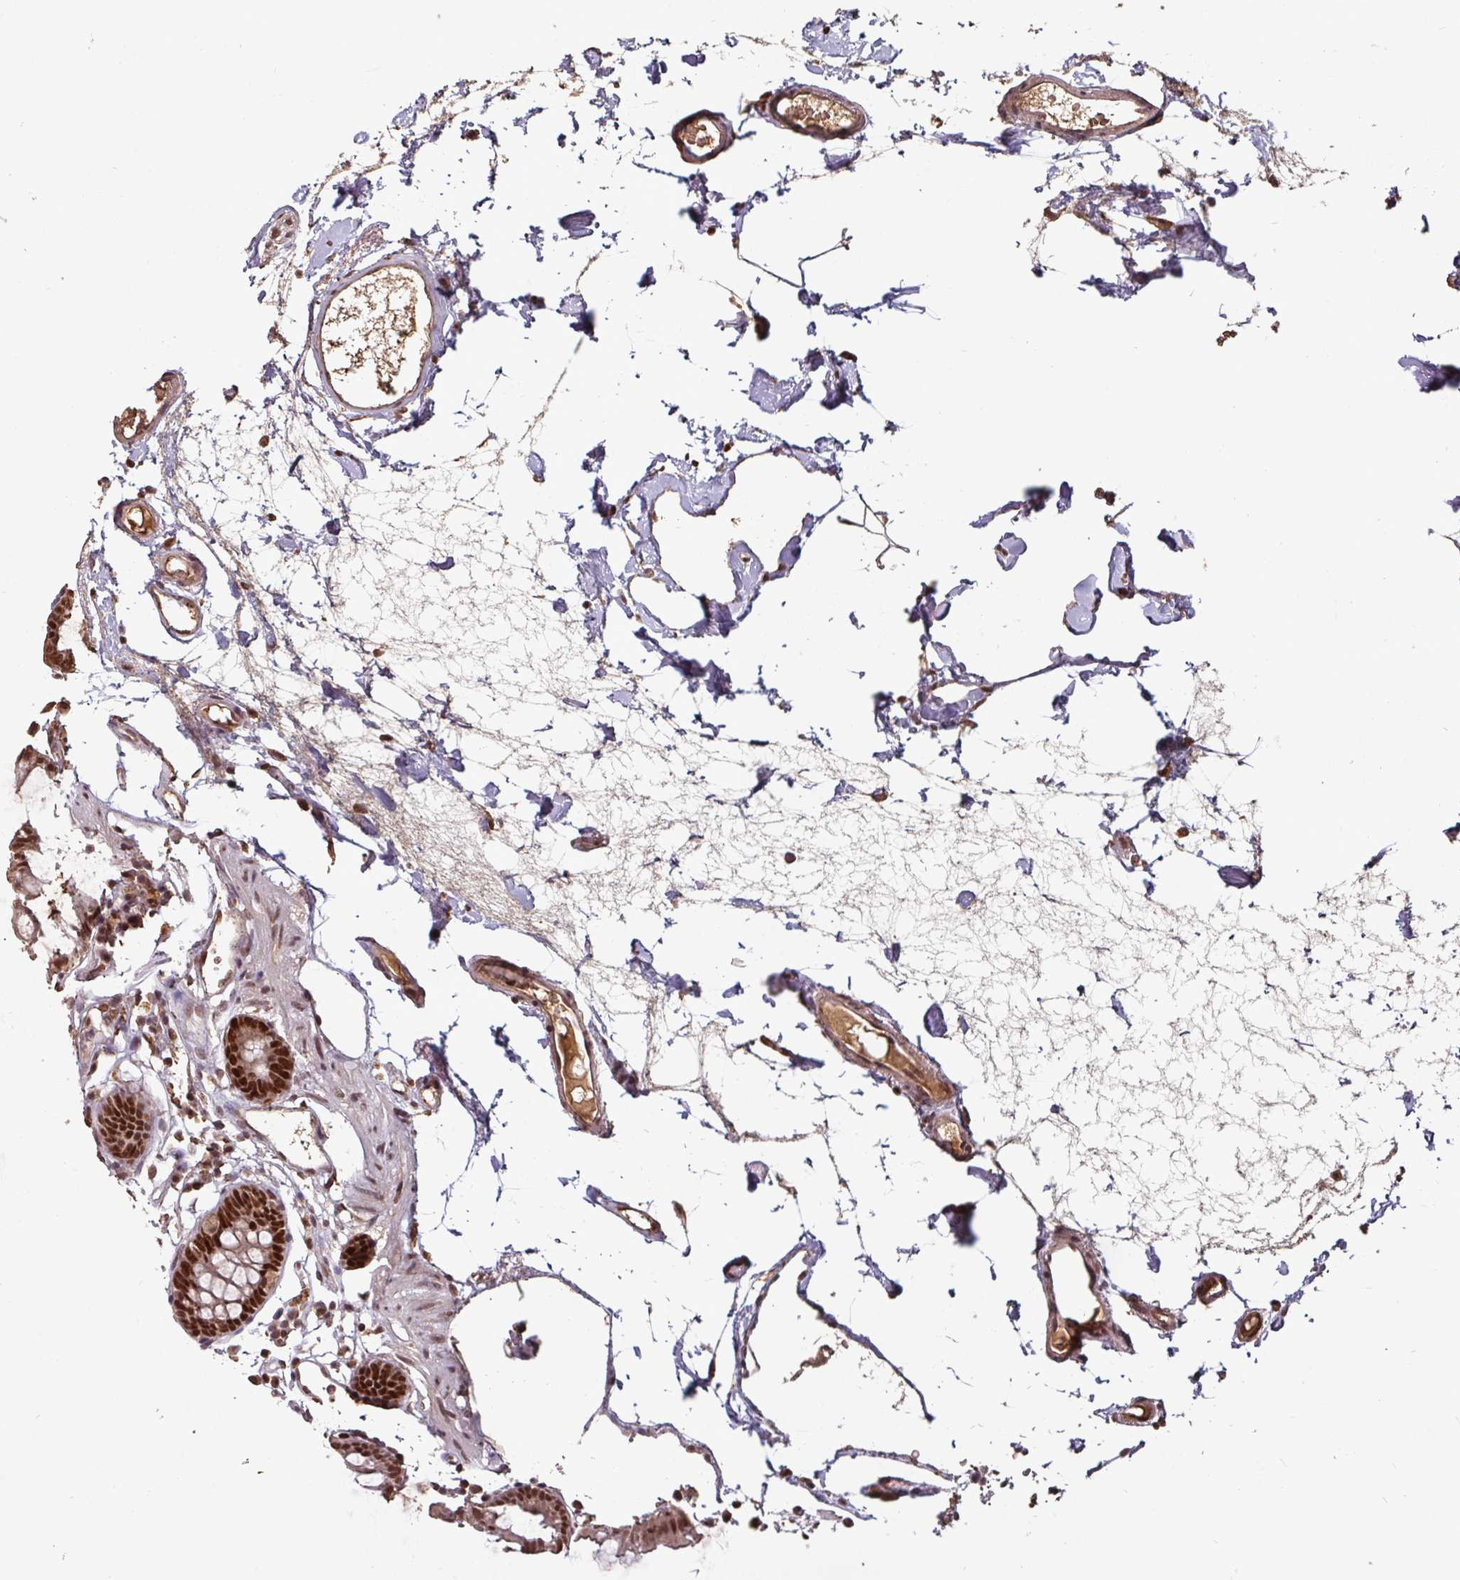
{"staining": {"intensity": "moderate", "quantity": ">75%", "location": "cytoplasmic/membranous,nuclear"}, "tissue": "colon", "cell_type": "Endothelial cells", "image_type": "normal", "snomed": [{"axis": "morphology", "description": "Normal tissue, NOS"}, {"axis": "topography", "description": "Colon"}], "caption": "Immunohistochemistry photomicrograph of normal colon stained for a protein (brown), which reveals medium levels of moderate cytoplasmic/membranous,nuclear positivity in about >75% of endothelial cells.", "gene": "POLD1", "patient": {"sex": "female", "age": 84}}